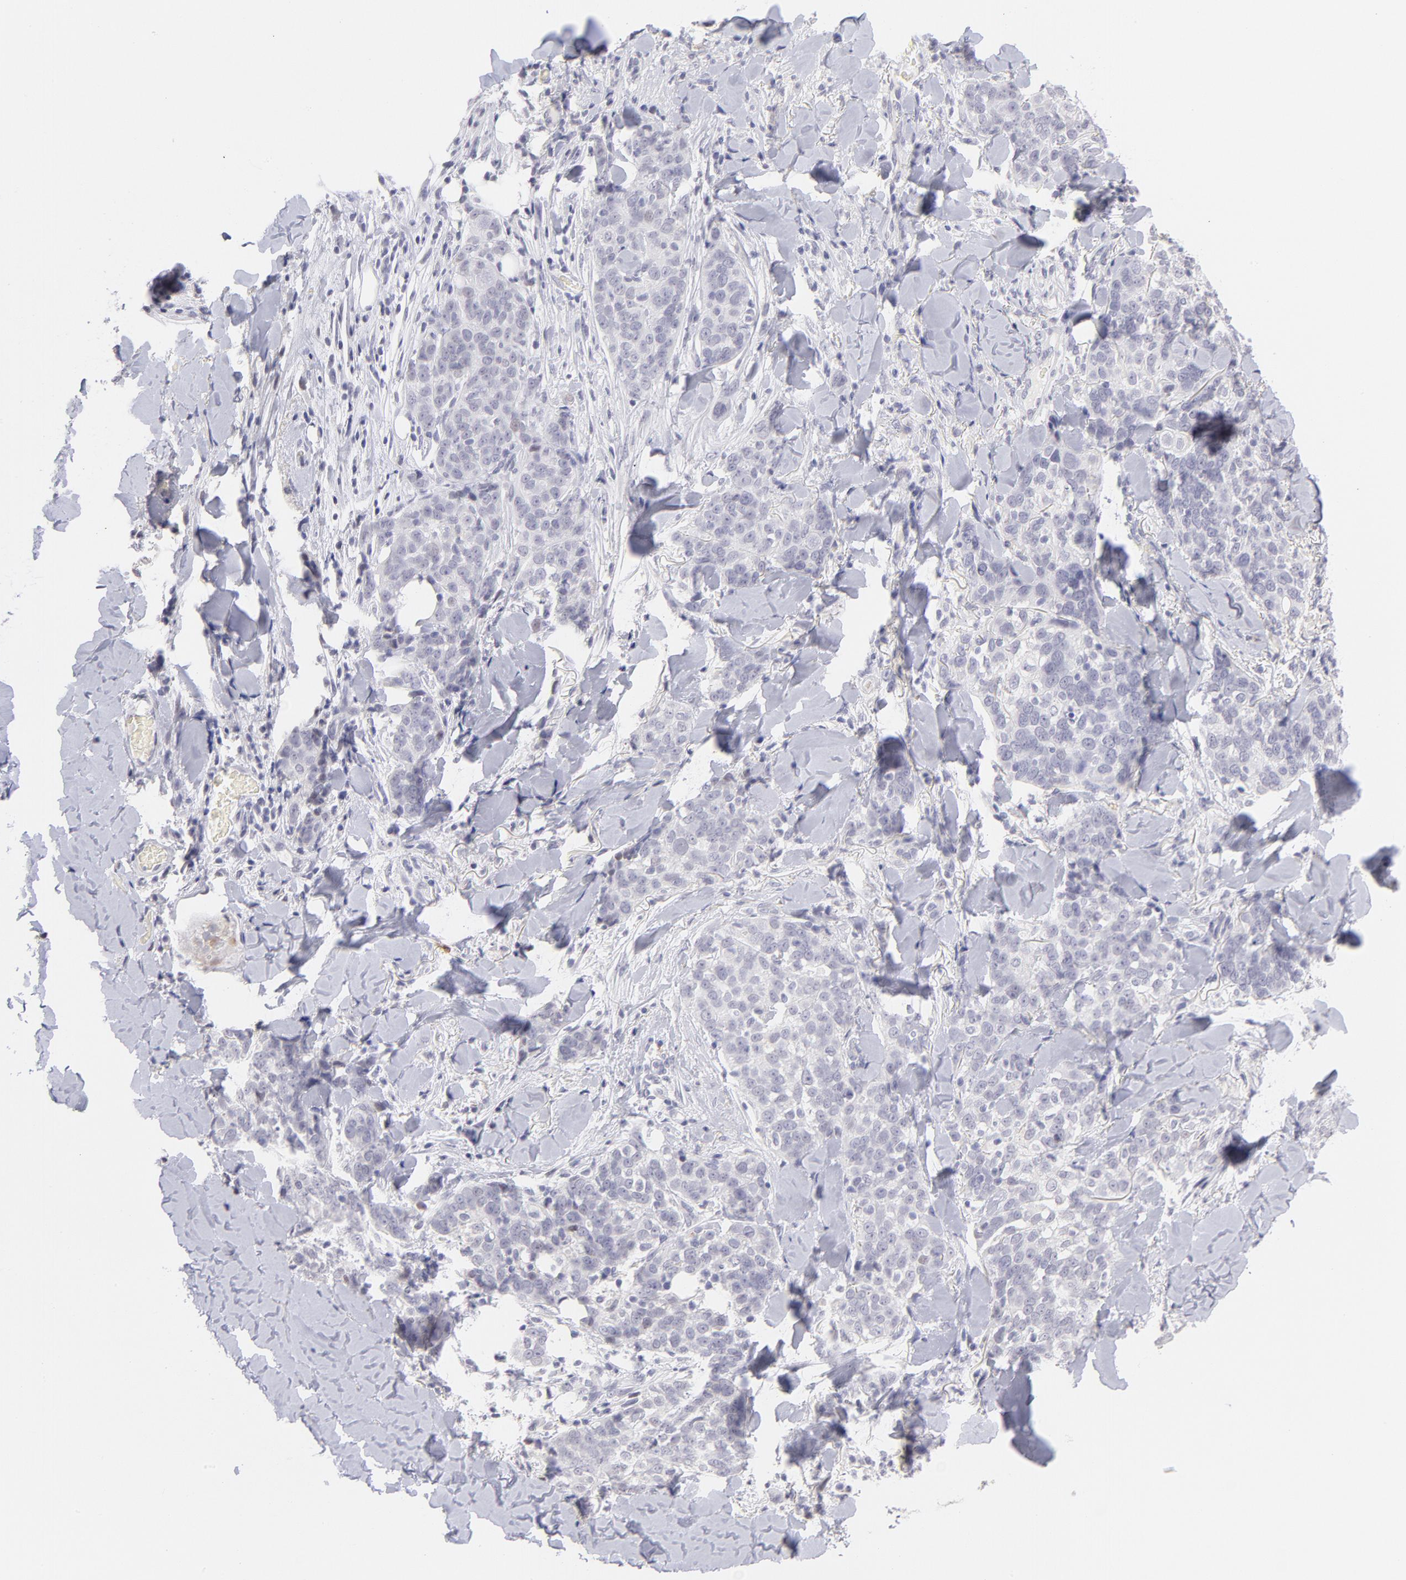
{"staining": {"intensity": "negative", "quantity": "none", "location": "none"}, "tissue": "skin cancer", "cell_type": "Tumor cells", "image_type": "cancer", "snomed": [{"axis": "morphology", "description": "Normal tissue, NOS"}, {"axis": "morphology", "description": "Squamous cell carcinoma, NOS"}, {"axis": "topography", "description": "Skin"}], "caption": "Human skin squamous cell carcinoma stained for a protein using immunohistochemistry reveals no expression in tumor cells.", "gene": "LTB4R", "patient": {"sex": "female", "age": 83}}